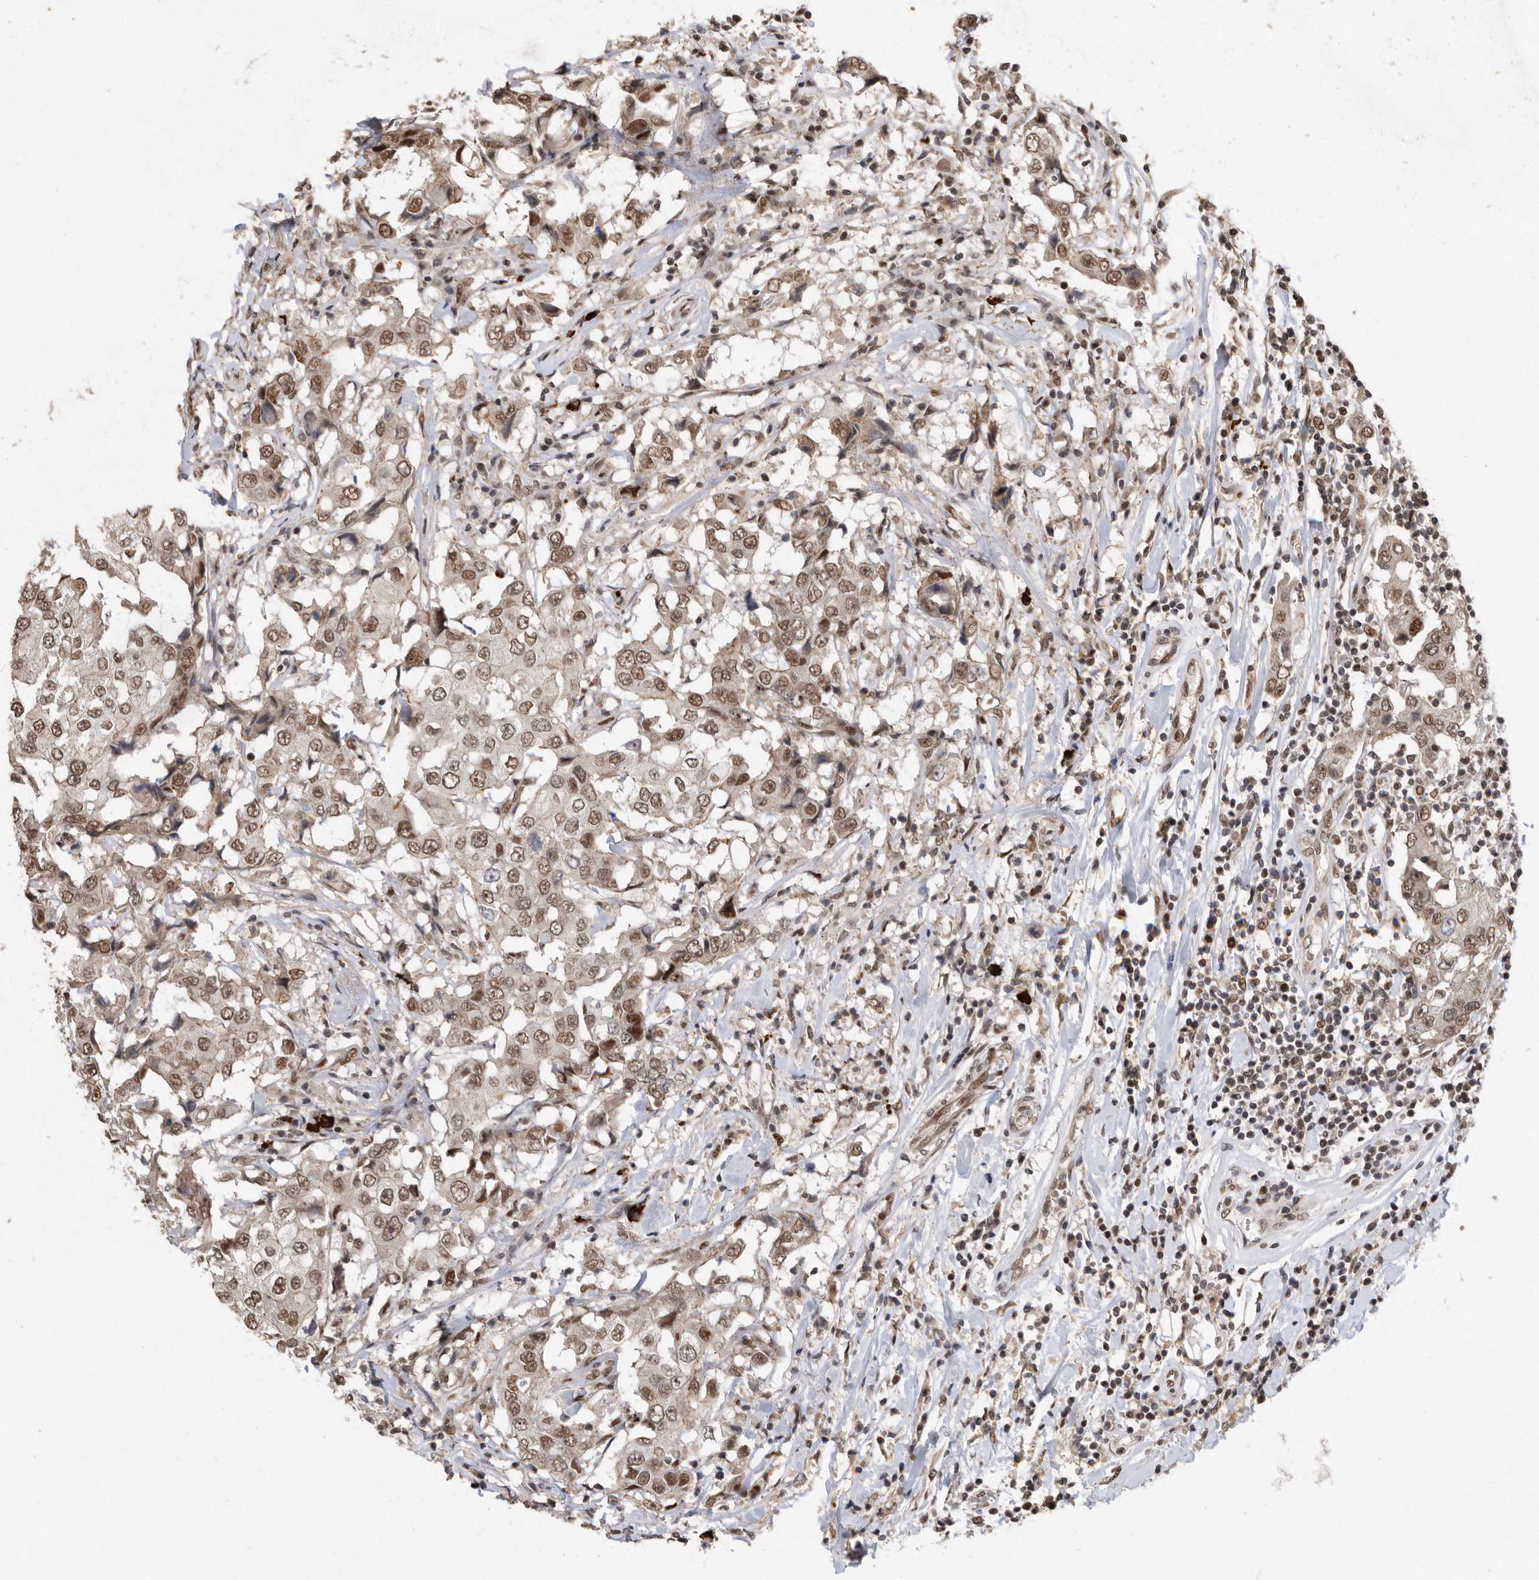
{"staining": {"intensity": "moderate", "quantity": ">75%", "location": "nuclear"}, "tissue": "breast cancer", "cell_type": "Tumor cells", "image_type": "cancer", "snomed": [{"axis": "morphology", "description": "Duct carcinoma"}, {"axis": "topography", "description": "Breast"}], "caption": "A histopathology image of human intraductal carcinoma (breast) stained for a protein displays moderate nuclear brown staining in tumor cells.", "gene": "TDRD3", "patient": {"sex": "female", "age": 27}}